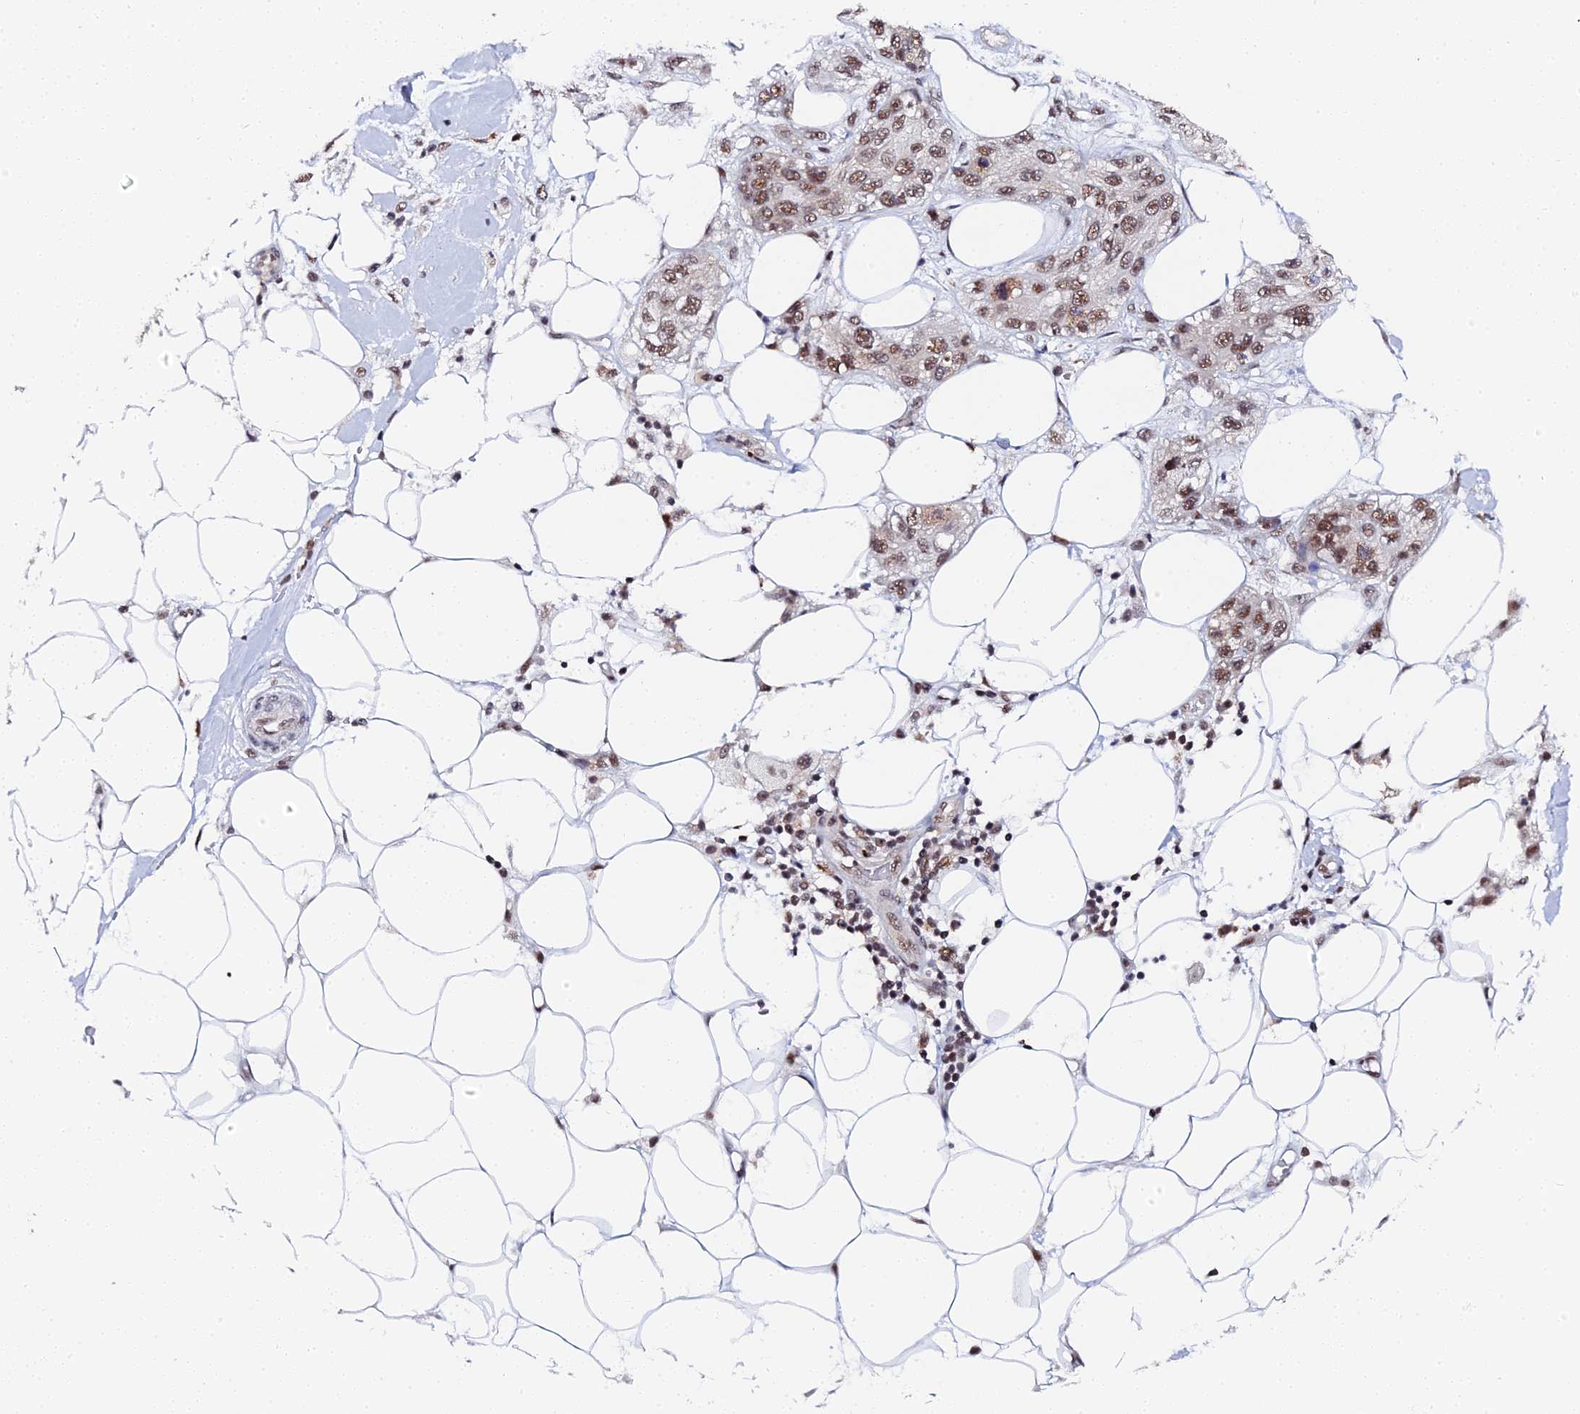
{"staining": {"intensity": "moderate", "quantity": ">75%", "location": "nuclear"}, "tissue": "skin cancer", "cell_type": "Tumor cells", "image_type": "cancer", "snomed": [{"axis": "morphology", "description": "Normal tissue, NOS"}, {"axis": "morphology", "description": "Squamous cell carcinoma, NOS"}, {"axis": "topography", "description": "Skin"}], "caption": "Moderate nuclear positivity is appreciated in approximately >75% of tumor cells in skin cancer.", "gene": "MAGOHB", "patient": {"sex": "male", "age": 72}}